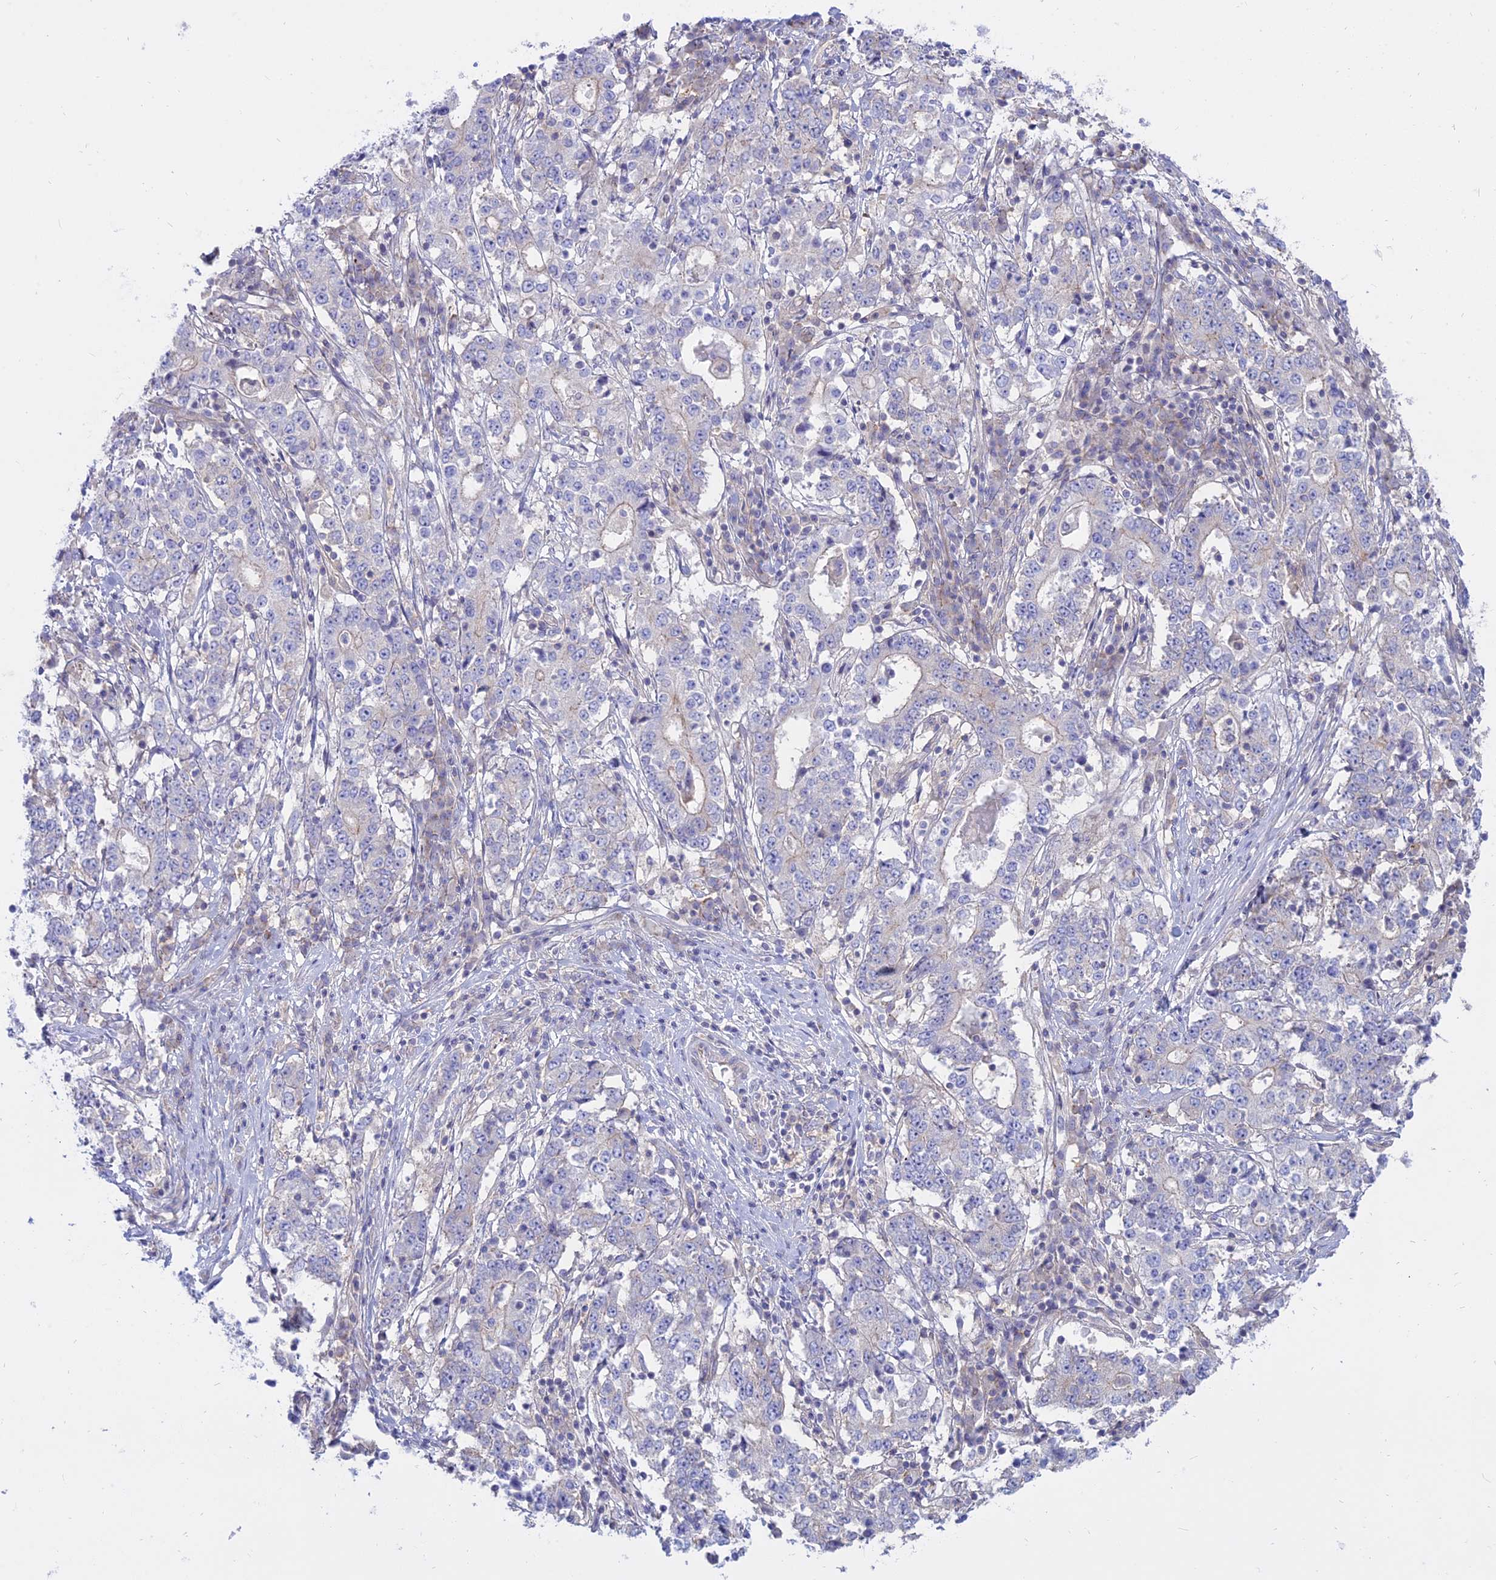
{"staining": {"intensity": "negative", "quantity": "none", "location": "none"}, "tissue": "stomach cancer", "cell_type": "Tumor cells", "image_type": "cancer", "snomed": [{"axis": "morphology", "description": "Adenocarcinoma, NOS"}, {"axis": "topography", "description": "Stomach"}], "caption": "A histopathology image of stomach cancer (adenocarcinoma) stained for a protein exhibits no brown staining in tumor cells.", "gene": "AHCYL1", "patient": {"sex": "male", "age": 59}}